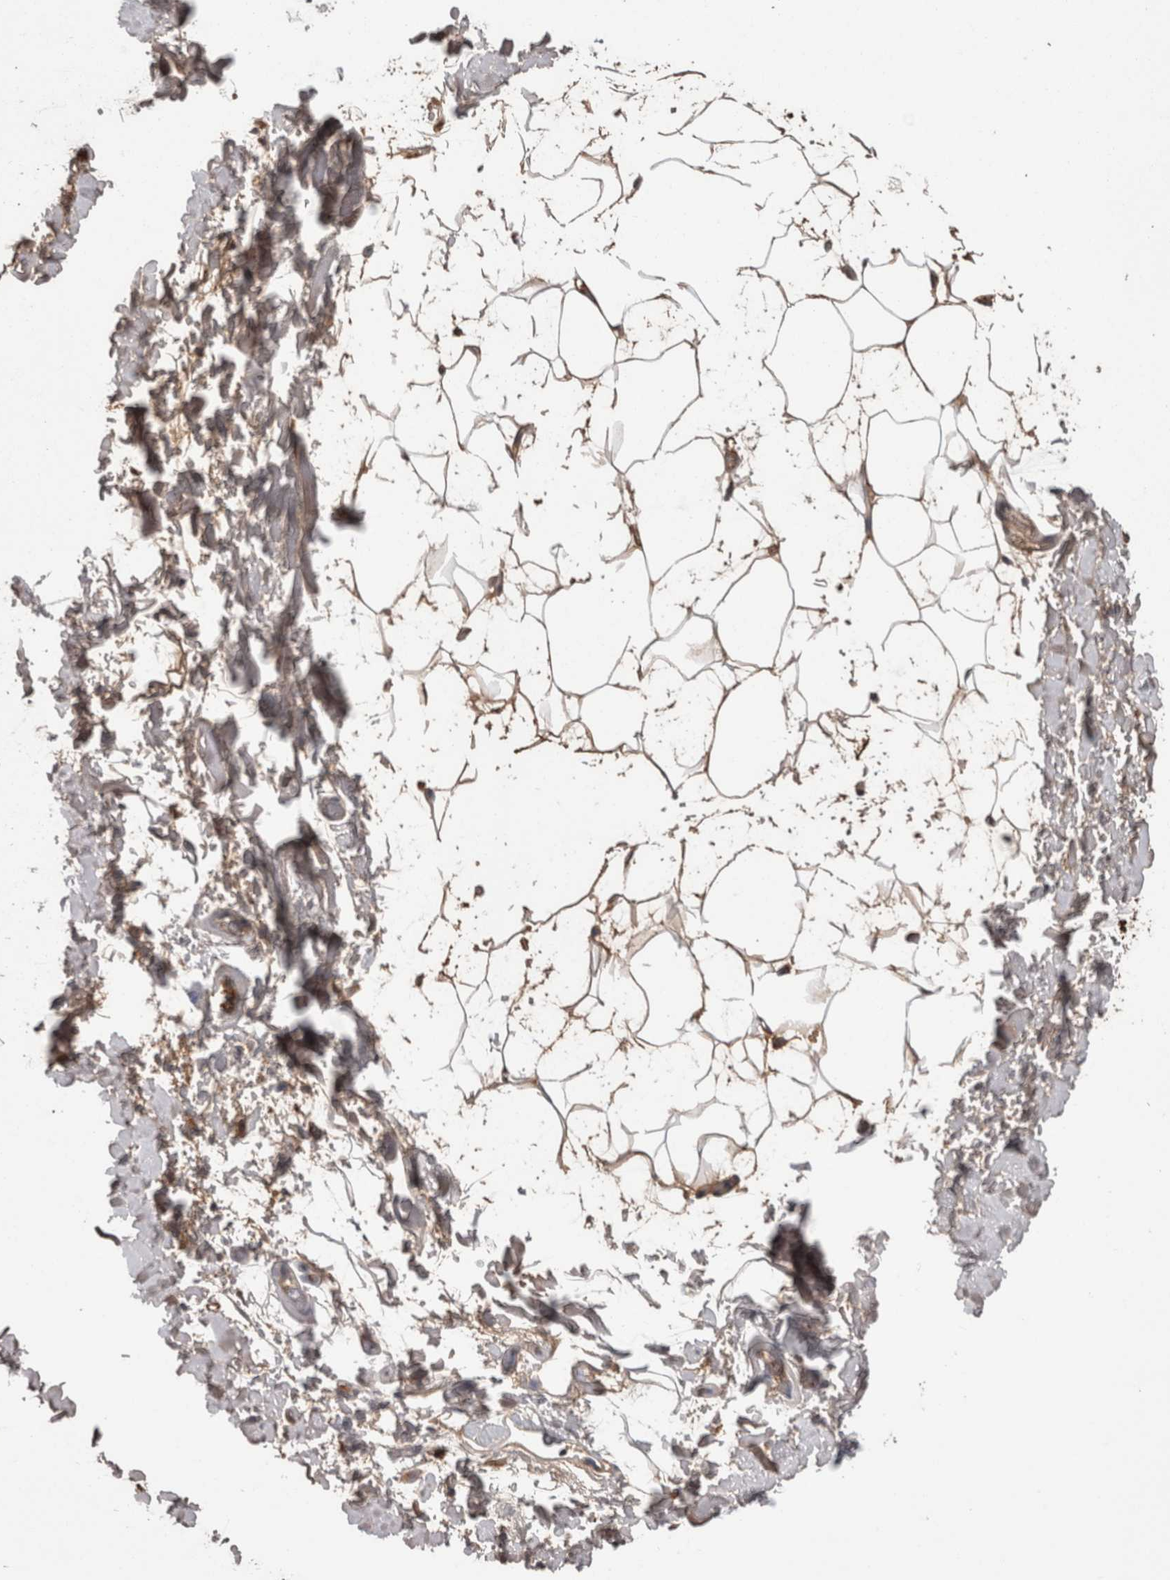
{"staining": {"intensity": "moderate", "quantity": ">75%", "location": "cytoplasmic/membranous"}, "tissue": "adipose tissue", "cell_type": "Adipocytes", "image_type": "normal", "snomed": [{"axis": "morphology", "description": "Normal tissue, NOS"}, {"axis": "topography", "description": "Soft tissue"}], "caption": "Brown immunohistochemical staining in unremarkable adipose tissue displays moderate cytoplasmic/membranous positivity in approximately >75% of adipocytes. (Stains: DAB in brown, nuclei in blue, Microscopy: brightfield microscopy at high magnification).", "gene": "STC1", "patient": {"sex": "male", "age": 72}}